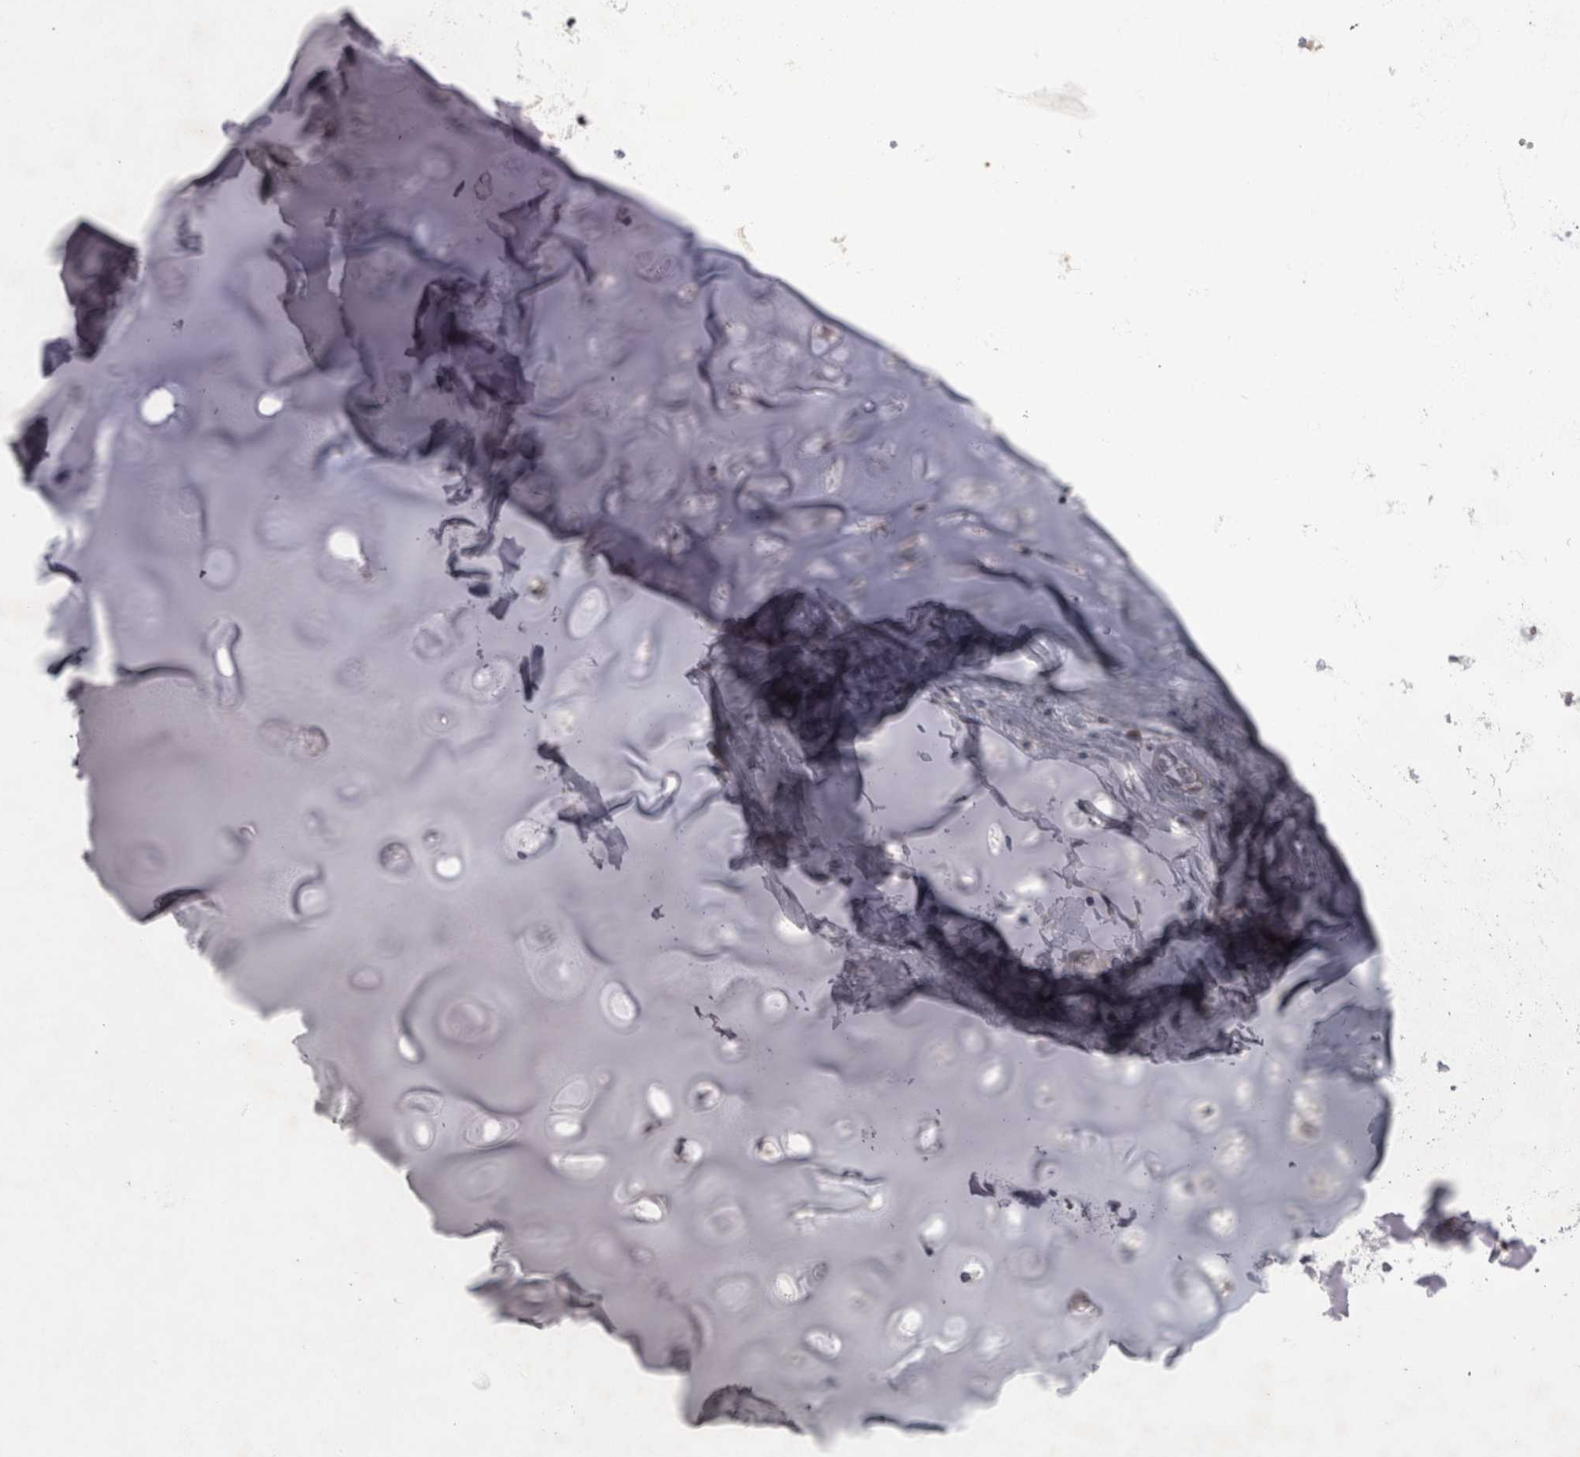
{"staining": {"intensity": "negative", "quantity": "none", "location": "none"}, "tissue": "adipose tissue", "cell_type": "Adipocytes", "image_type": "normal", "snomed": [{"axis": "morphology", "description": "Normal tissue, NOS"}, {"axis": "topography", "description": "Cartilage tissue"}], "caption": "Adipose tissue stained for a protein using immunohistochemistry (IHC) shows no staining adipocytes.", "gene": "NENF", "patient": {"sex": "female", "age": 63}}